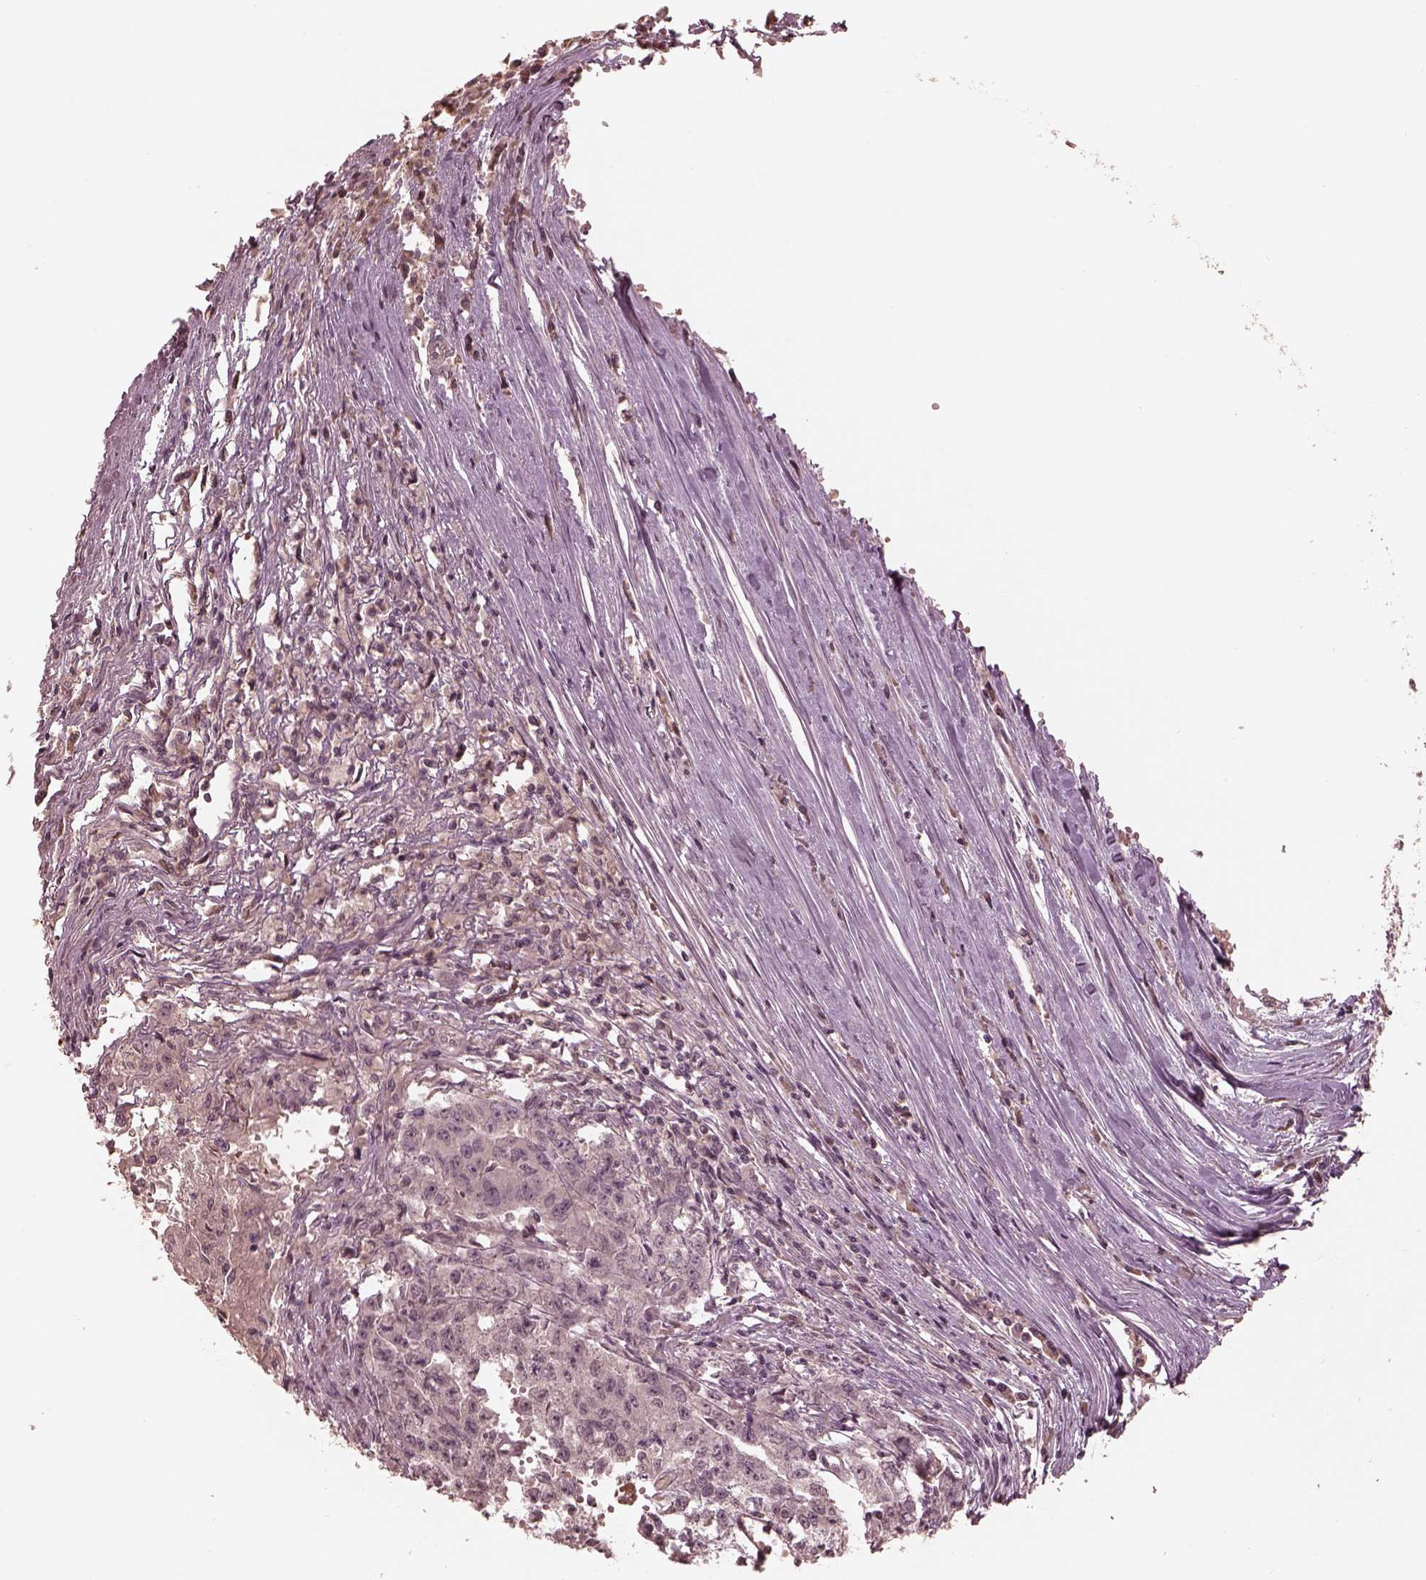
{"staining": {"intensity": "negative", "quantity": "none", "location": "none"}, "tissue": "testis cancer", "cell_type": "Tumor cells", "image_type": "cancer", "snomed": [{"axis": "morphology", "description": "Carcinoma, Embryonal, NOS"}, {"axis": "morphology", "description": "Teratoma, malignant, NOS"}, {"axis": "topography", "description": "Testis"}], "caption": "Testis cancer stained for a protein using immunohistochemistry (IHC) displays no positivity tumor cells.", "gene": "TF", "patient": {"sex": "male", "age": 24}}